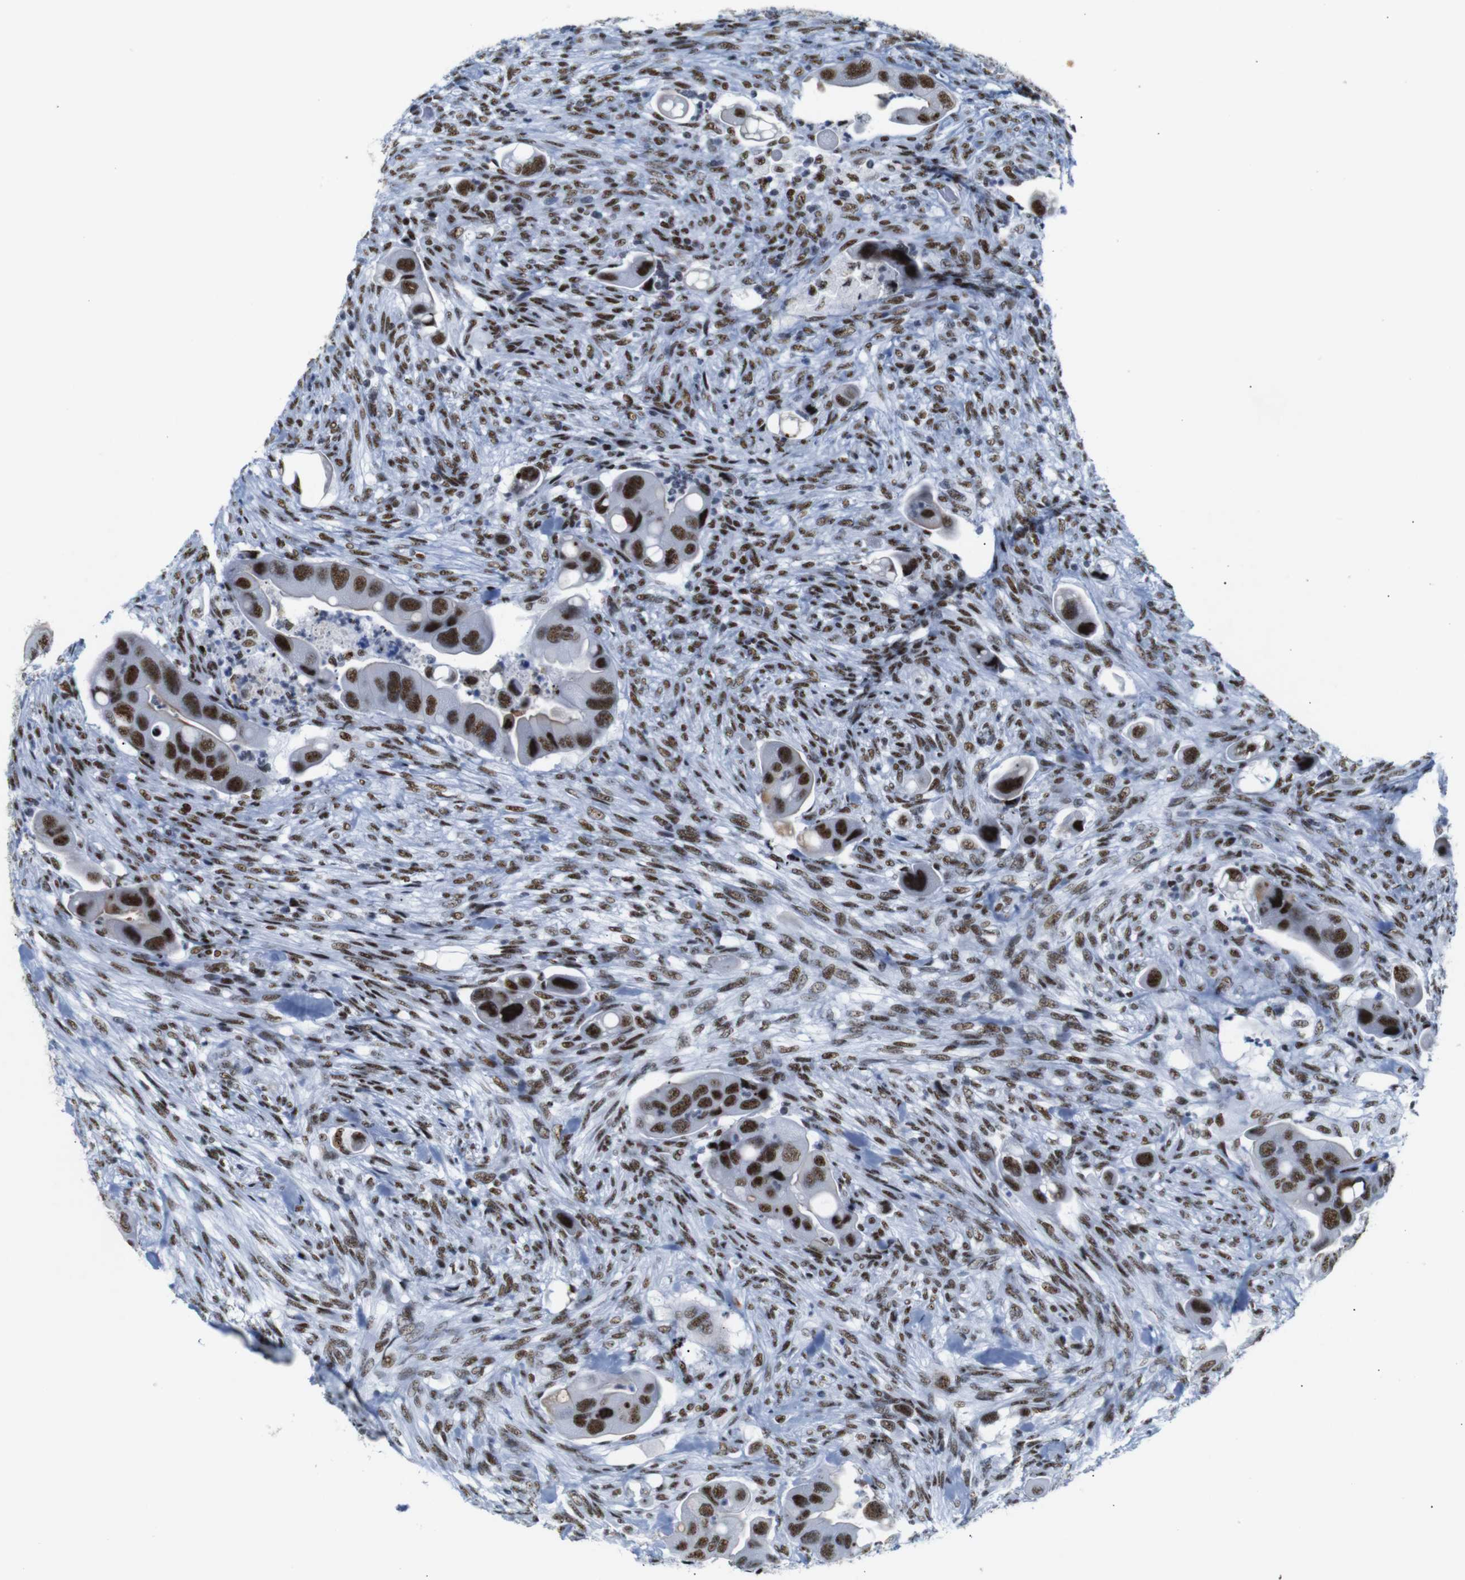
{"staining": {"intensity": "strong", "quantity": ">75%", "location": "nuclear"}, "tissue": "colorectal cancer", "cell_type": "Tumor cells", "image_type": "cancer", "snomed": [{"axis": "morphology", "description": "Adenocarcinoma, NOS"}, {"axis": "topography", "description": "Rectum"}], "caption": "Immunohistochemical staining of colorectal cancer (adenocarcinoma) demonstrates high levels of strong nuclear expression in approximately >75% of tumor cells.", "gene": "TRA2B", "patient": {"sex": "female", "age": 57}}